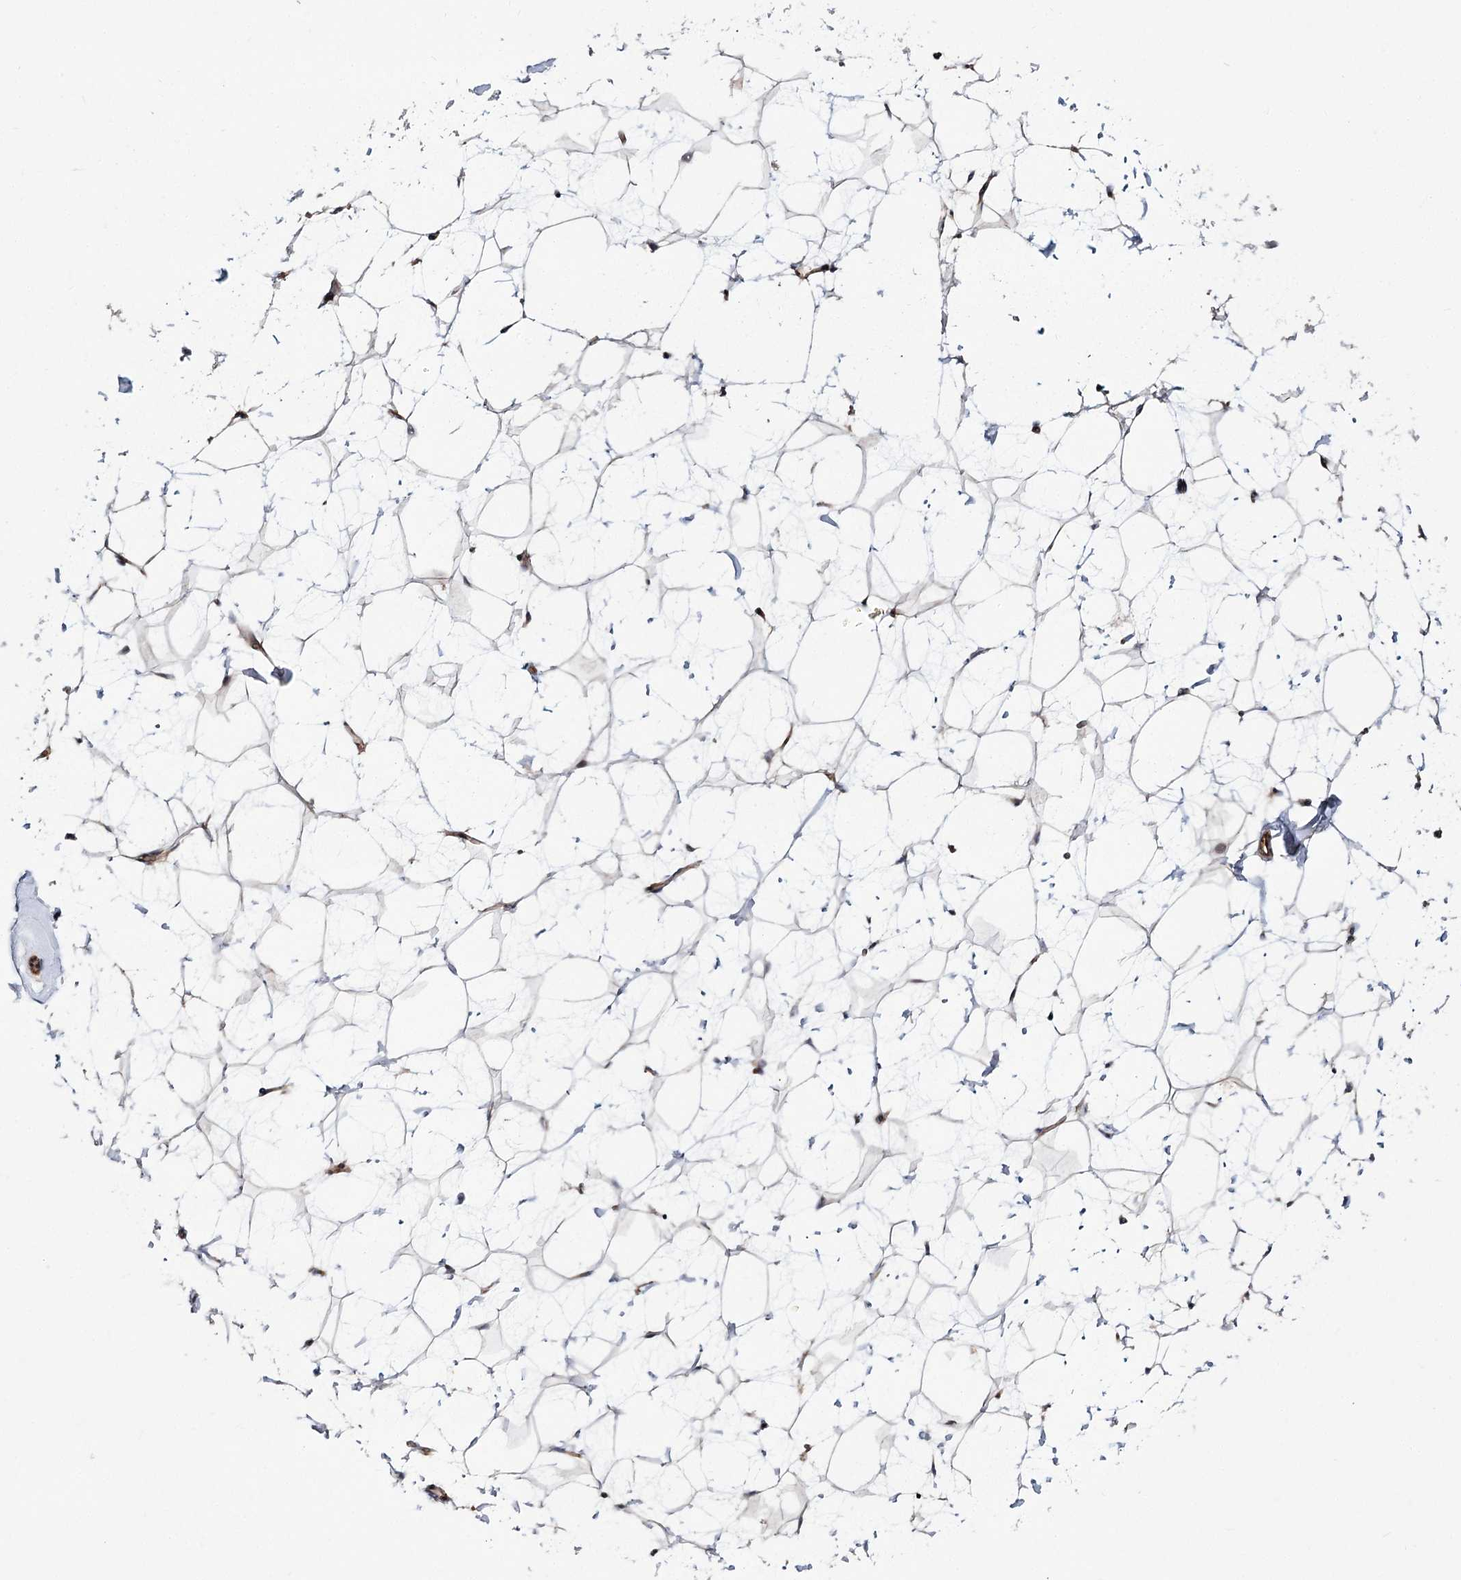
{"staining": {"intensity": "moderate", "quantity": "25%-75%", "location": "cytoplasmic/membranous"}, "tissue": "breast", "cell_type": "Adipocytes", "image_type": "normal", "snomed": [{"axis": "morphology", "description": "Normal tissue, NOS"}, {"axis": "morphology", "description": "Adenoma, NOS"}, {"axis": "topography", "description": "Breast"}], "caption": "A histopathology image showing moderate cytoplasmic/membranous staining in about 25%-75% of adipocytes in benign breast, as visualized by brown immunohistochemical staining.", "gene": "C11orf80", "patient": {"sex": "female", "age": 23}}